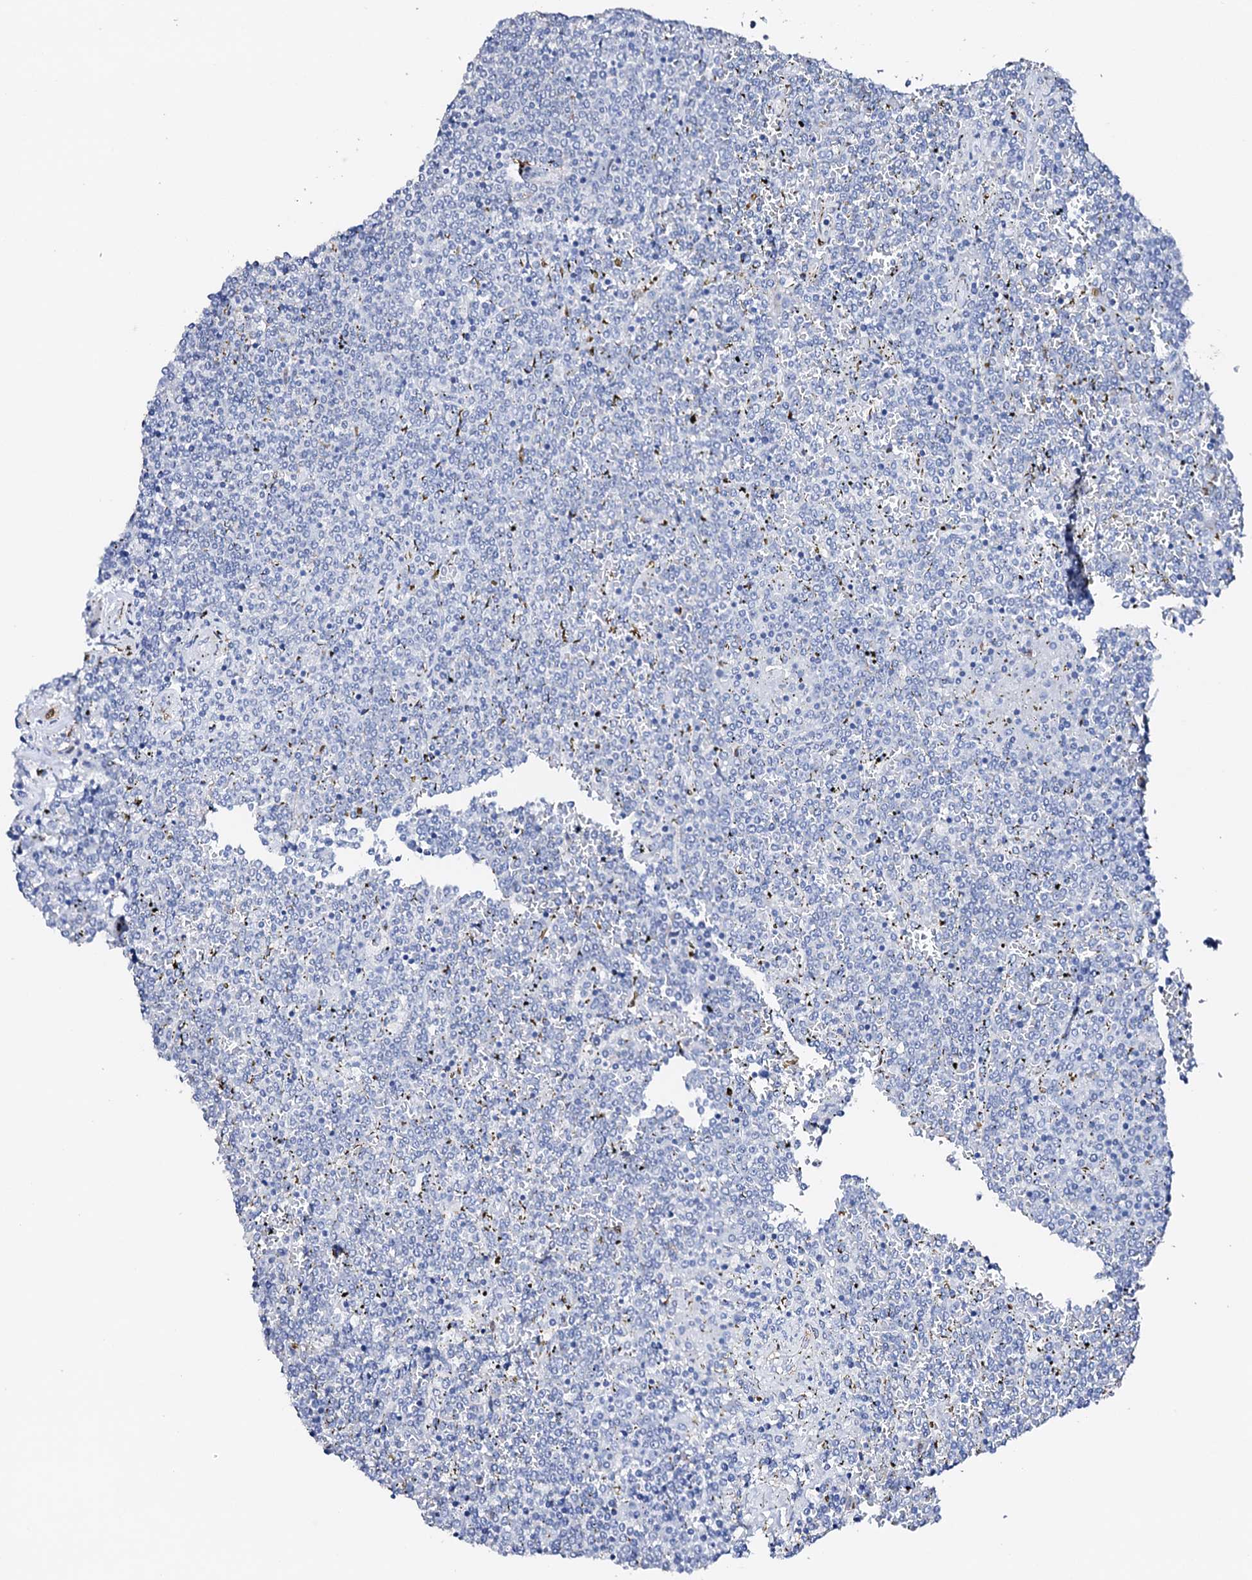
{"staining": {"intensity": "negative", "quantity": "none", "location": "none"}, "tissue": "lymphoma", "cell_type": "Tumor cells", "image_type": "cancer", "snomed": [{"axis": "morphology", "description": "Malignant lymphoma, non-Hodgkin's type, Low grade"}, {"axis": "topography", "description": "Spleen"}], "caption": "DAB (3,3'-diaminobenzidine) immunohistochemical staining of human malignant lymphoma, non-Hodgkin's type (low-grade) displays no significant staining in tumor cells.", "gene": "NRIP2", "patient": {"sex": "female", "age": 19}}